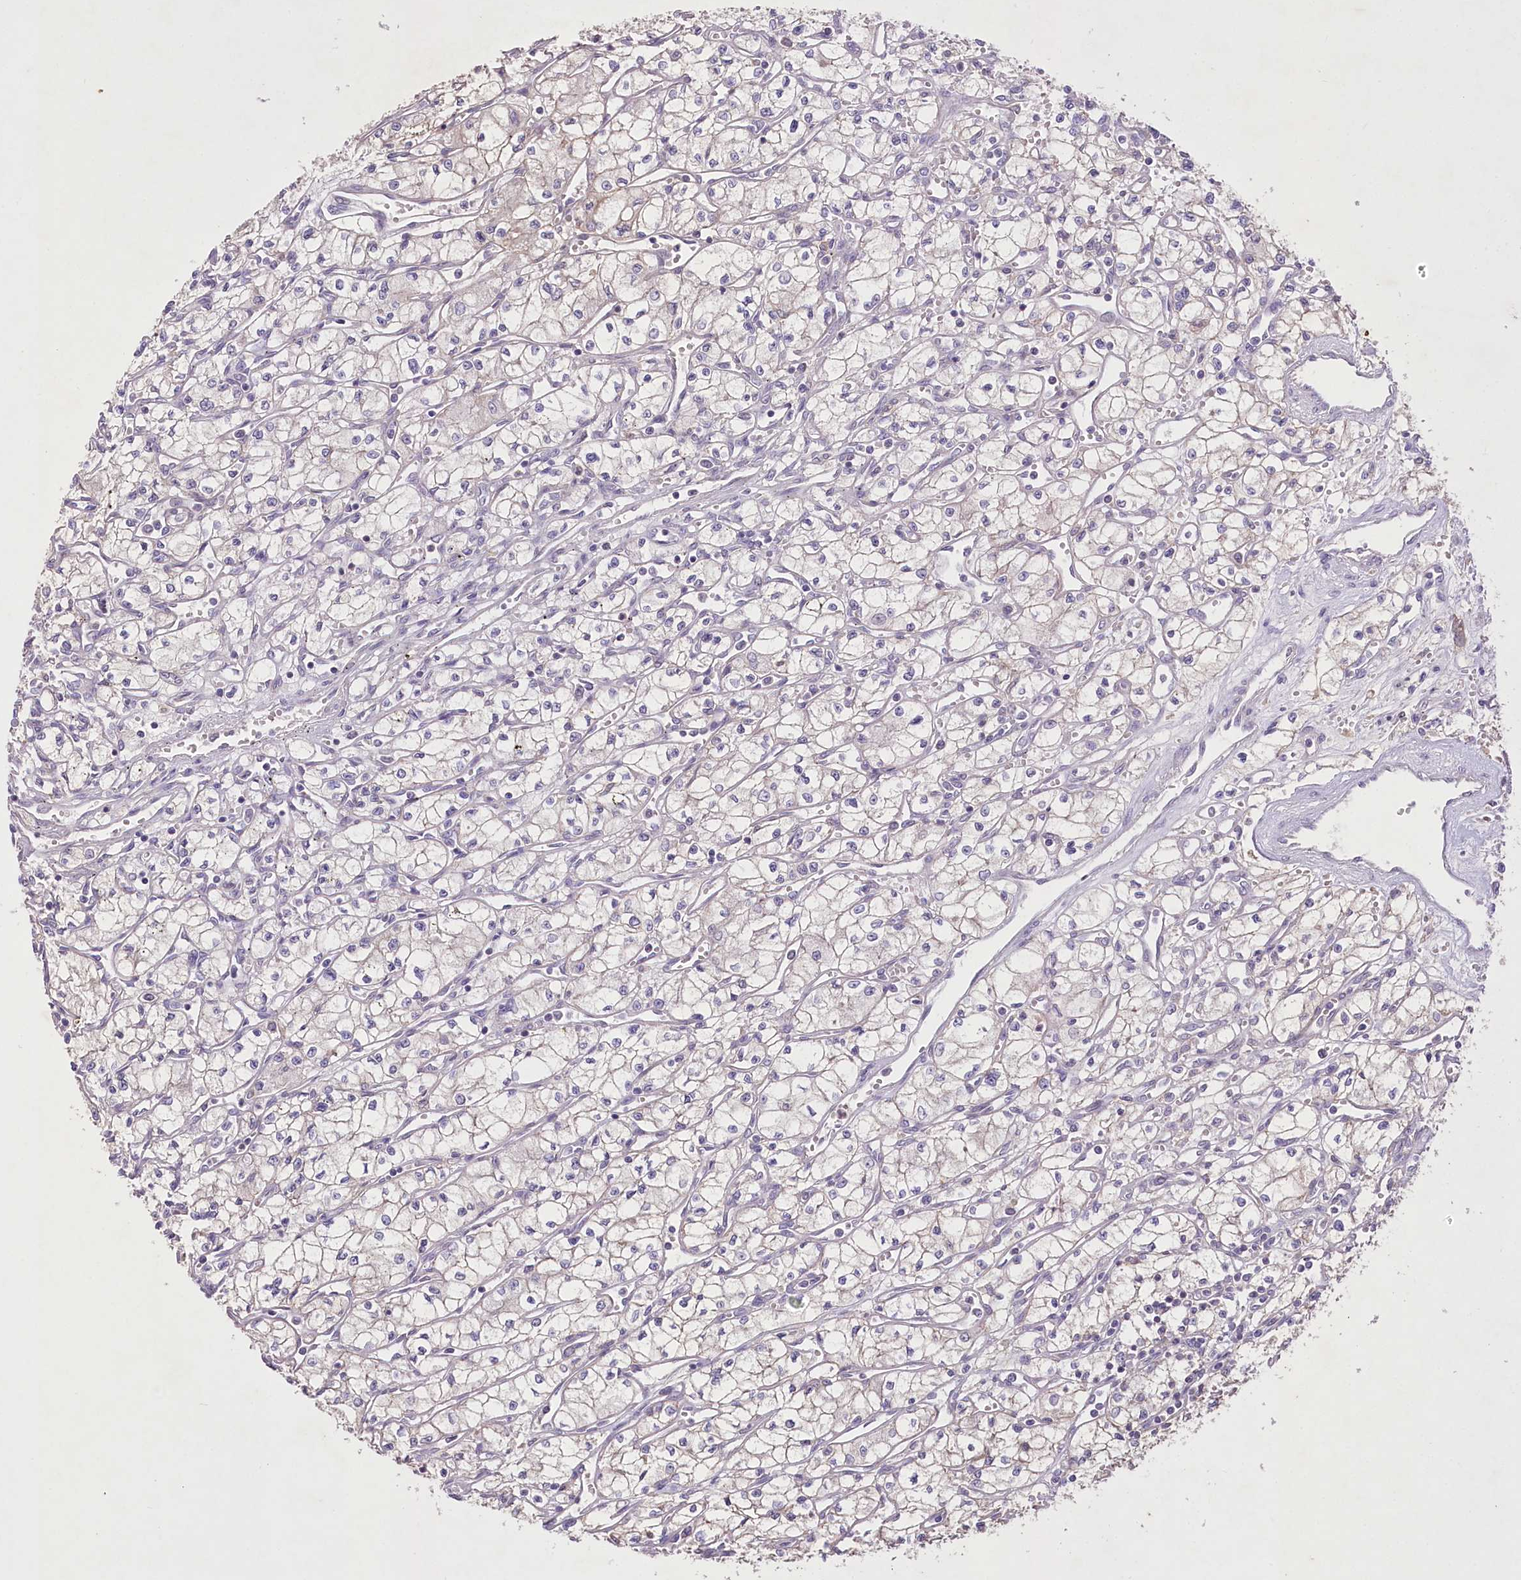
{"staining": {"intensity": "negative", "quantity": "none", "location": "none"}, "tissue": "renal cancer", "cell_type": "Tumor cells", "image_type": "cancer", "snomed": [{"axis": "morphology", "description": "Adenocarcinoma, NOS"}, {"axis": "topography", "description": "Kidney"}], "caption": "Immunohistochemical staining of renal cancer demonstrates no significant positivity in tumor cells.", "gene": "ENPP1", "patient": {"sex": "male", "age": 59}}